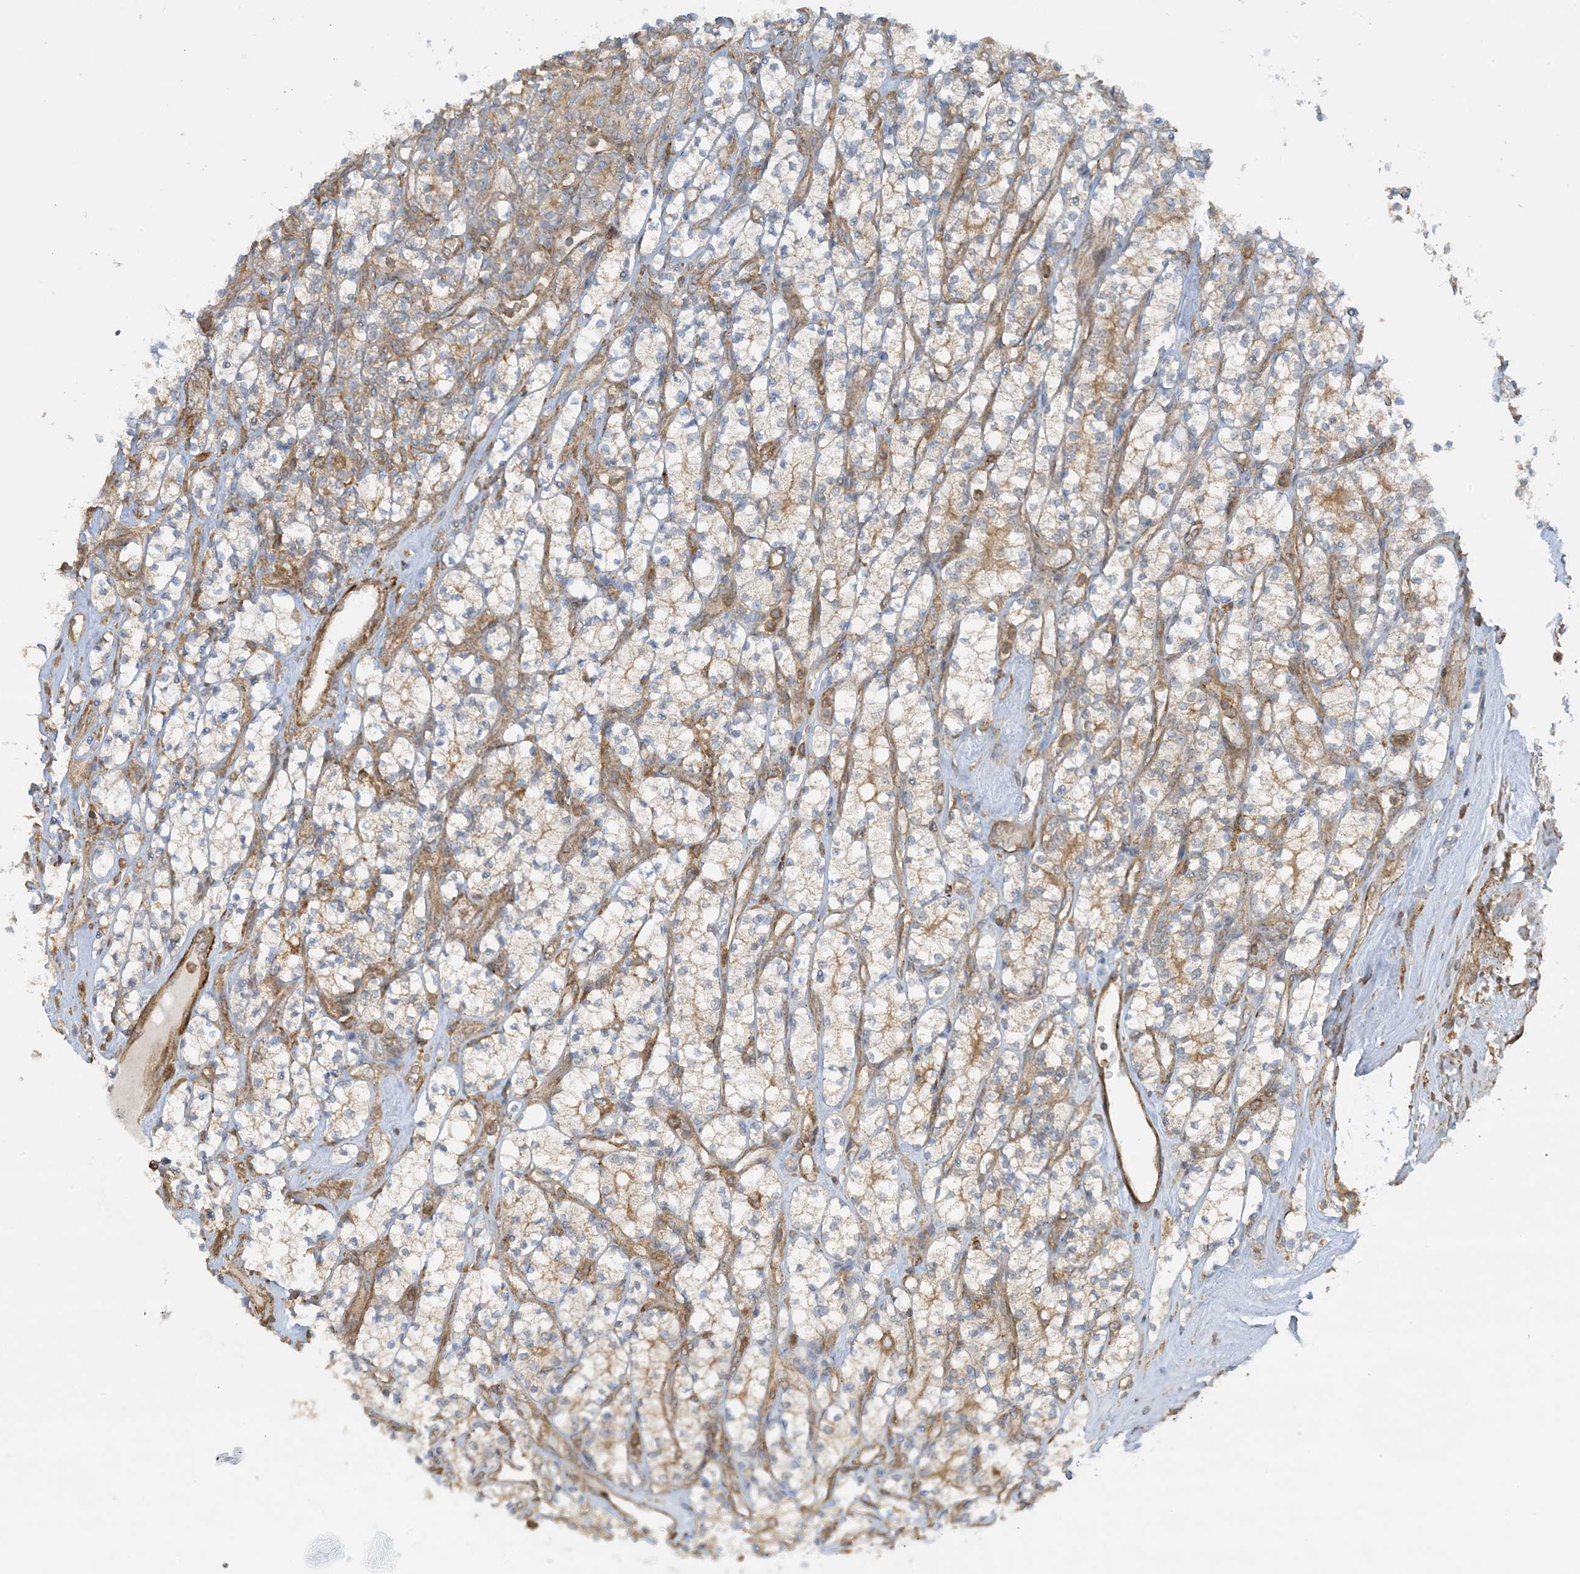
{"staining": {"intensity": "moderate", "quantity": "25%-75%", "location": "cytoplasmic/membranous"}, "tissue": "renal cancer", "cell_type": "Tumor cells", "image_type": "cancer", "snomed": [{"axis": "morphology", "description": "Adenocarcinoma, NOS"}, {"axis": "topography", "description": "Kidney"}], "caption": "The histopathology image displays a brown stain indicating the presence of a protein in the cytoplasmic/membranous of tumor cells in renal cancer (adenocarcinoma). Ihc stains the protein in brown and the nuclei are stained blue.", "gene": "STAM2", "patient": {"sex": "male", "age": 77}}